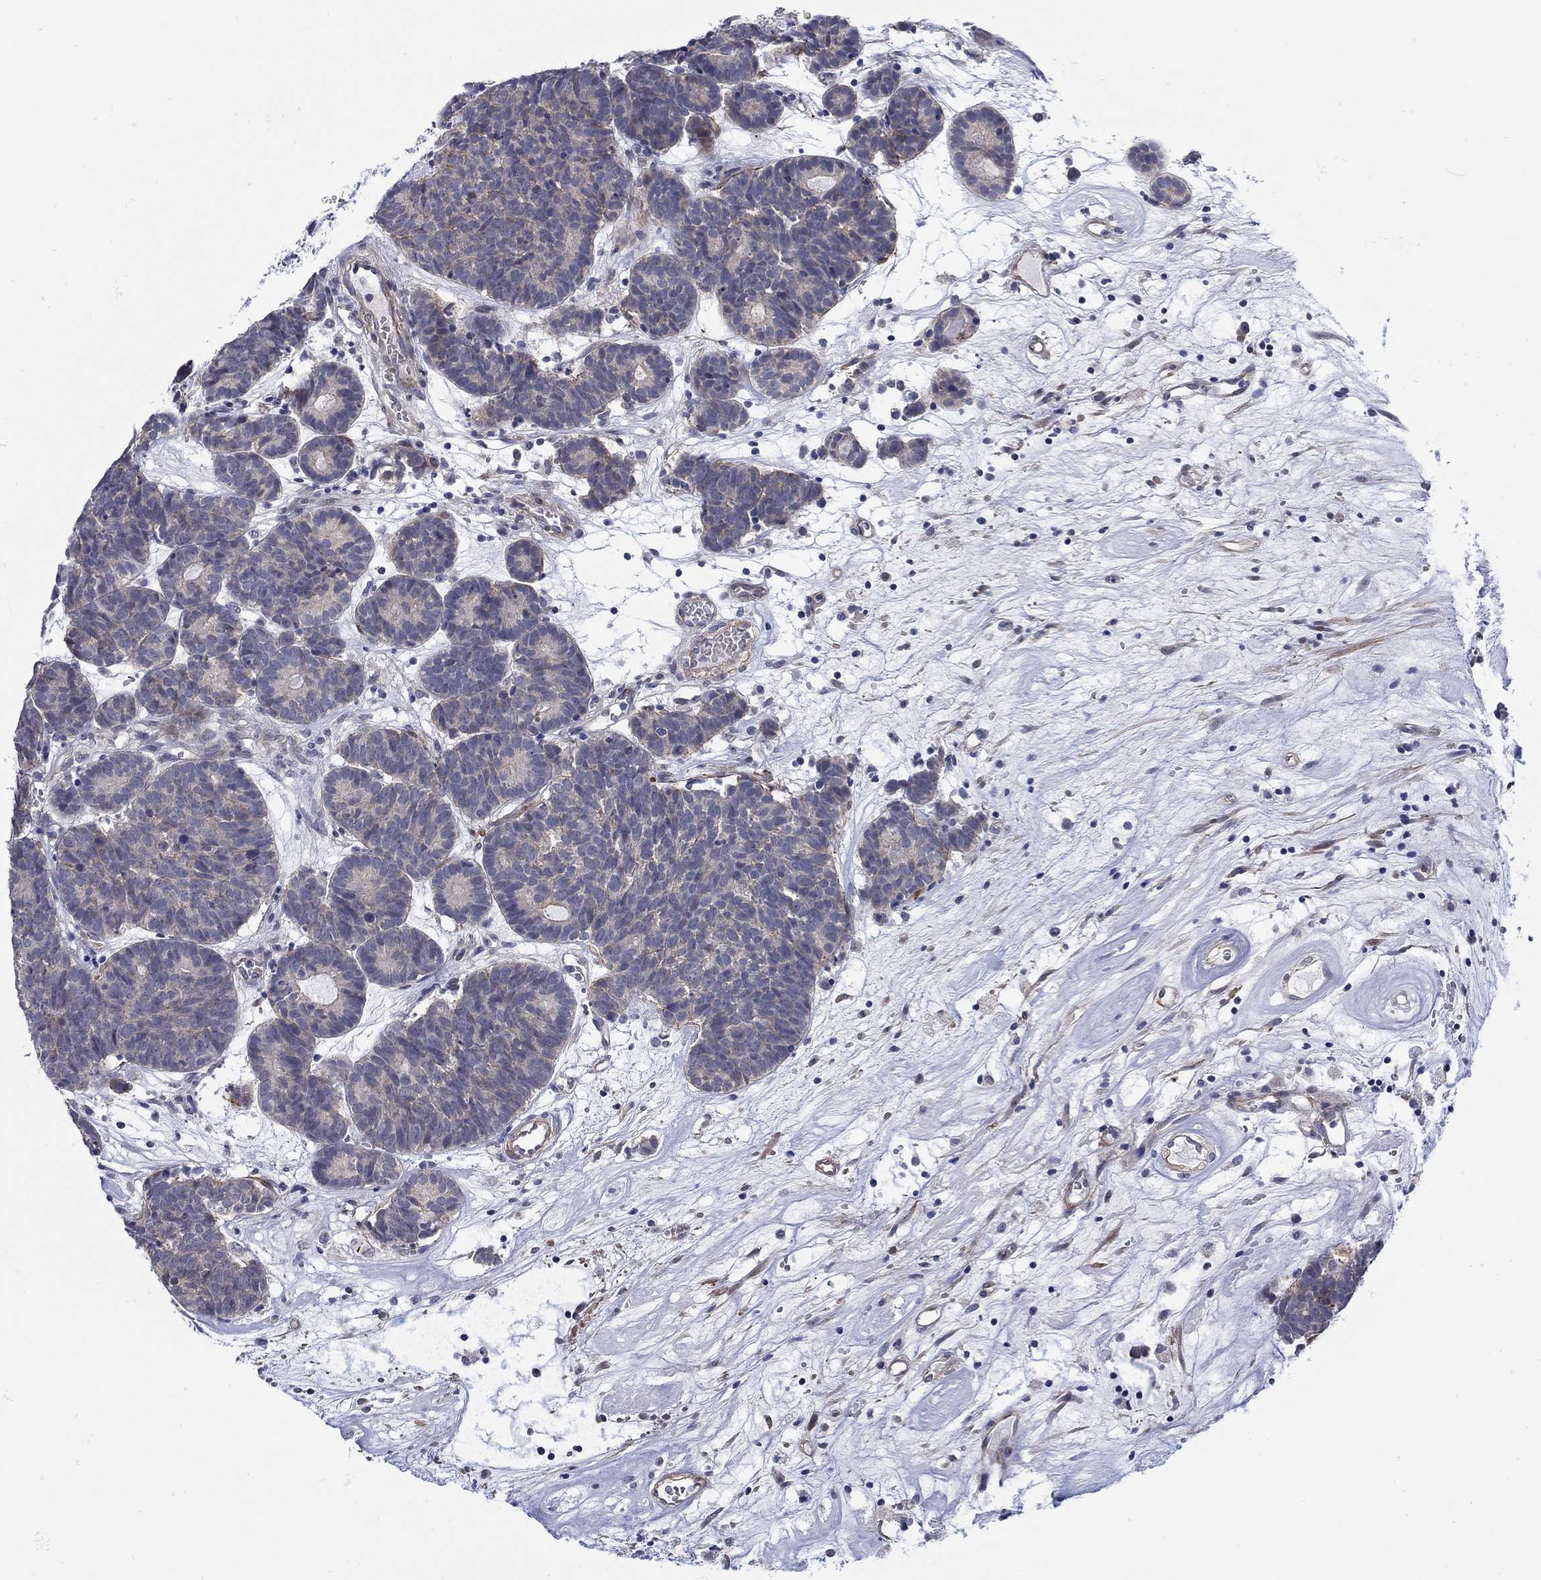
{"staining": {"intensity": "moderate", "quantity": "<25%", "location": "cytoplasmic/membranous"}, "tissue": "head and neck cancer", "cell_type": "Tumor cells", "image_type": "cancer", "snomed": [{"axis": "morphology", "description": "Adenocarcinoma, NOS"}, {"axis": "topography", "description": "Head-Neck"}], "caption": "Immunohistochemical staining of adenocarcinoma (head and neck) exhibits moderate cytoplasmic/membranous protein expression in about <25% of tumor cells.", "gene": "SCN7A", "patient": {"sex": "female", "age": 81}}